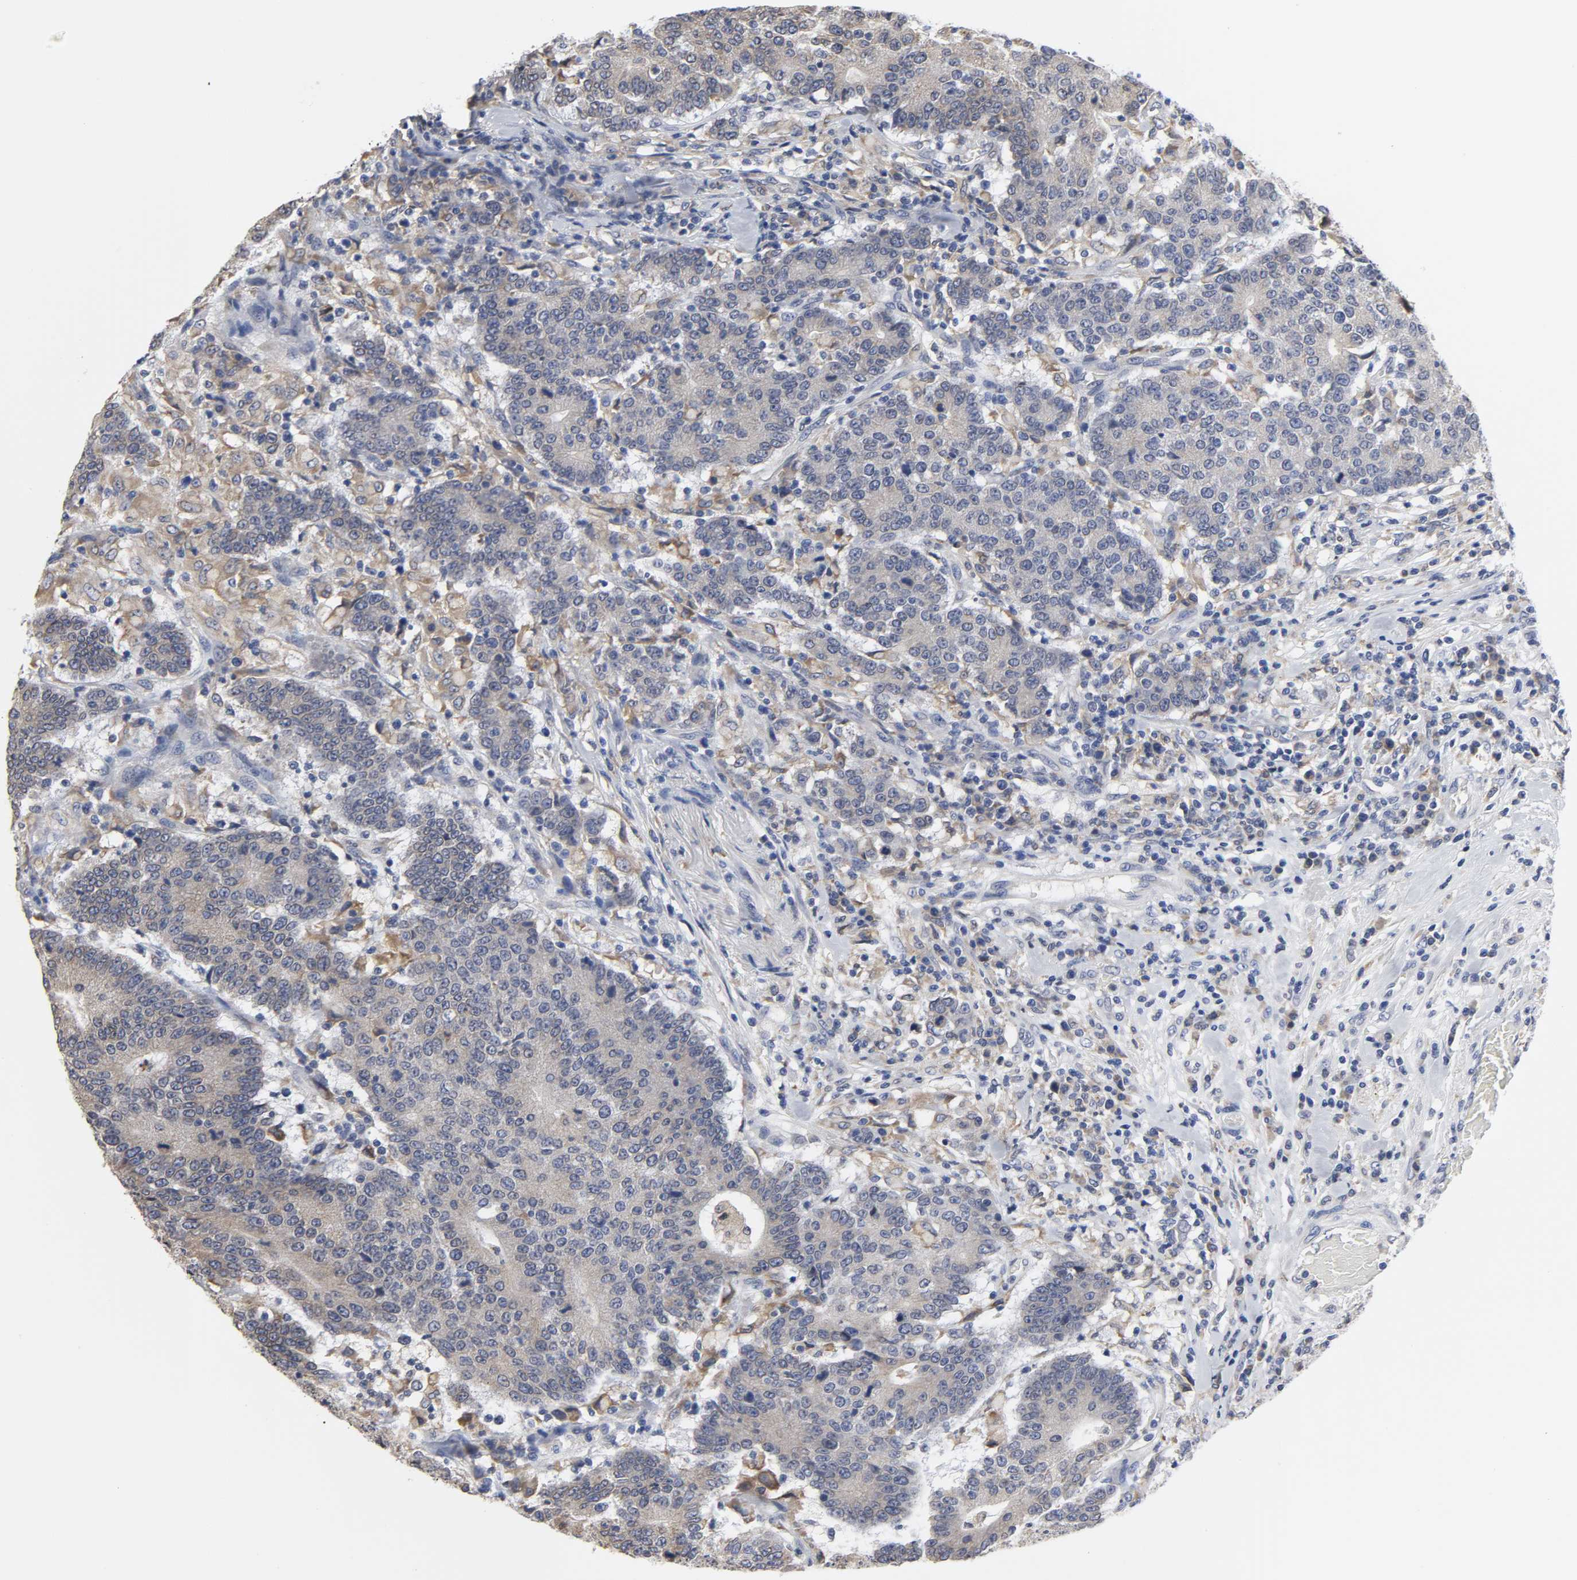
{"staining": {"intensity": "weak", "quantity": ">75%", "location": "cytoplasmic/membranous"}, "tissue": "colorectal cancer", "cell_type": "Tumor cells", "image_type": "cancer", "snomed": [{"axis": "morphology", "description": "Normal tissue, NOS"}, {"axis": "morphology", "description": "Adenocarcinoma, NOS"}, {"axis": "topography", "description": "Colon"}], "caption": "High-magnification brightfield microscopy of colorectal adenocarcinoma stained with DAB (brown) and counterstained with hematoxylin (blue). tumor cells exhibit weak cytoplasmic/membranous positivity is appreciated in about>75% of cells. (brown staining indicates protein expression, while blue staining denotes nuclei).", "gene": "HCK", "patient": {"sex": "female", "age": 75}}